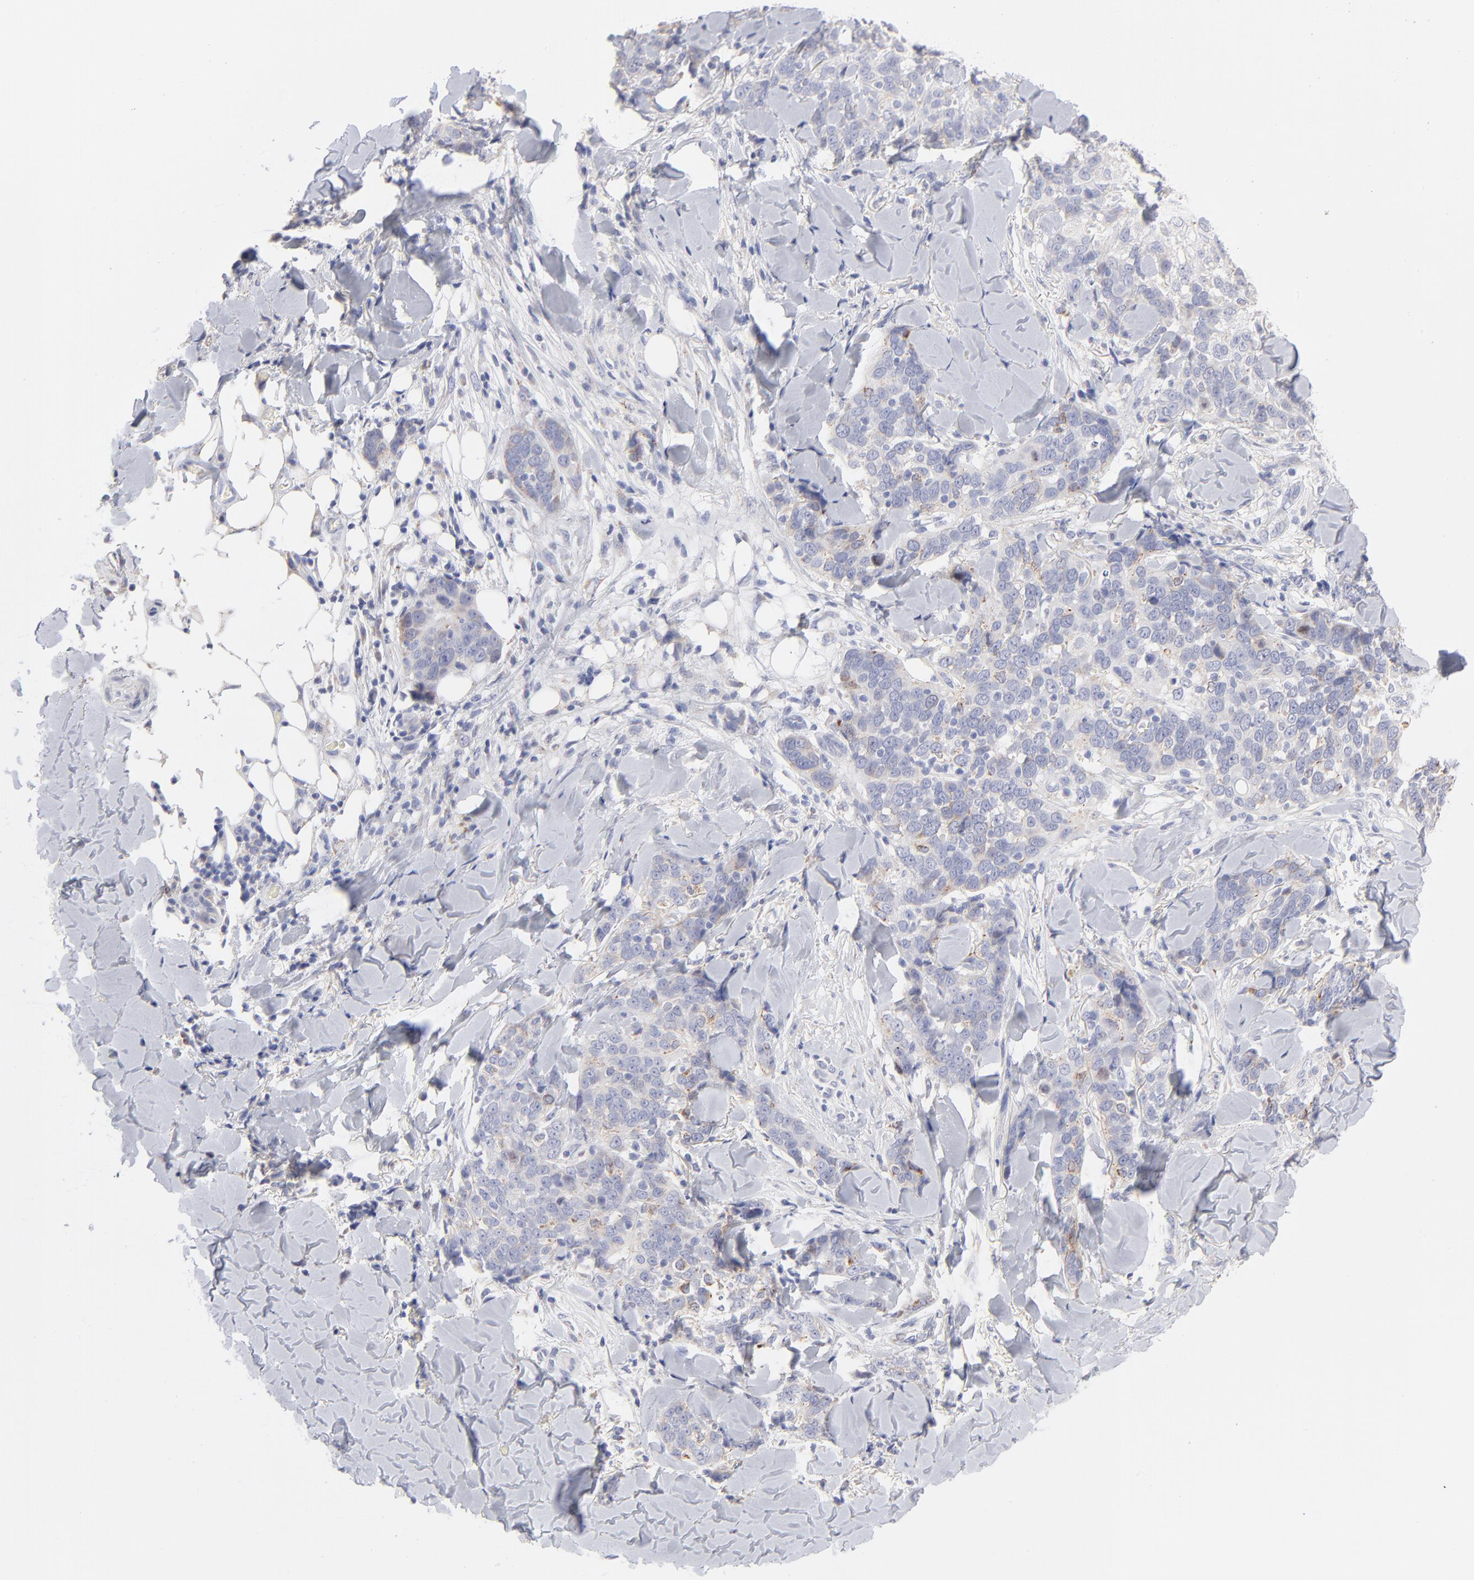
{"staining": {"intensity": "weak", "quantity": "25%-75%", "location": "cytoplasmic/membranous"}, "tissue": "skin cancer", "cell_type": "Tumor cells", "image_type": "cancer", "snomed": [{"axis": "morphology", "description": "Normal tissue, NOS"}, {"axis": "morphology", "description": "Squamous cell carcinoma, NOS"}, {"axis": "topography", "description": "Skin"}], "caption": "High-power microscopy captured an immunohistochemistry (IHC) image of skin cancer, revealing weak cytoplasmic/membranous positivity in approximately 25%-75% of tumor cells. Using DAB (3,3'-diaminobenzidine) (brown) and hematoxylin (blue) stains, captured at high magnification using brightfield microscopy.", "gene": "TST", "patient": {"sex": "female", "age": 83}}